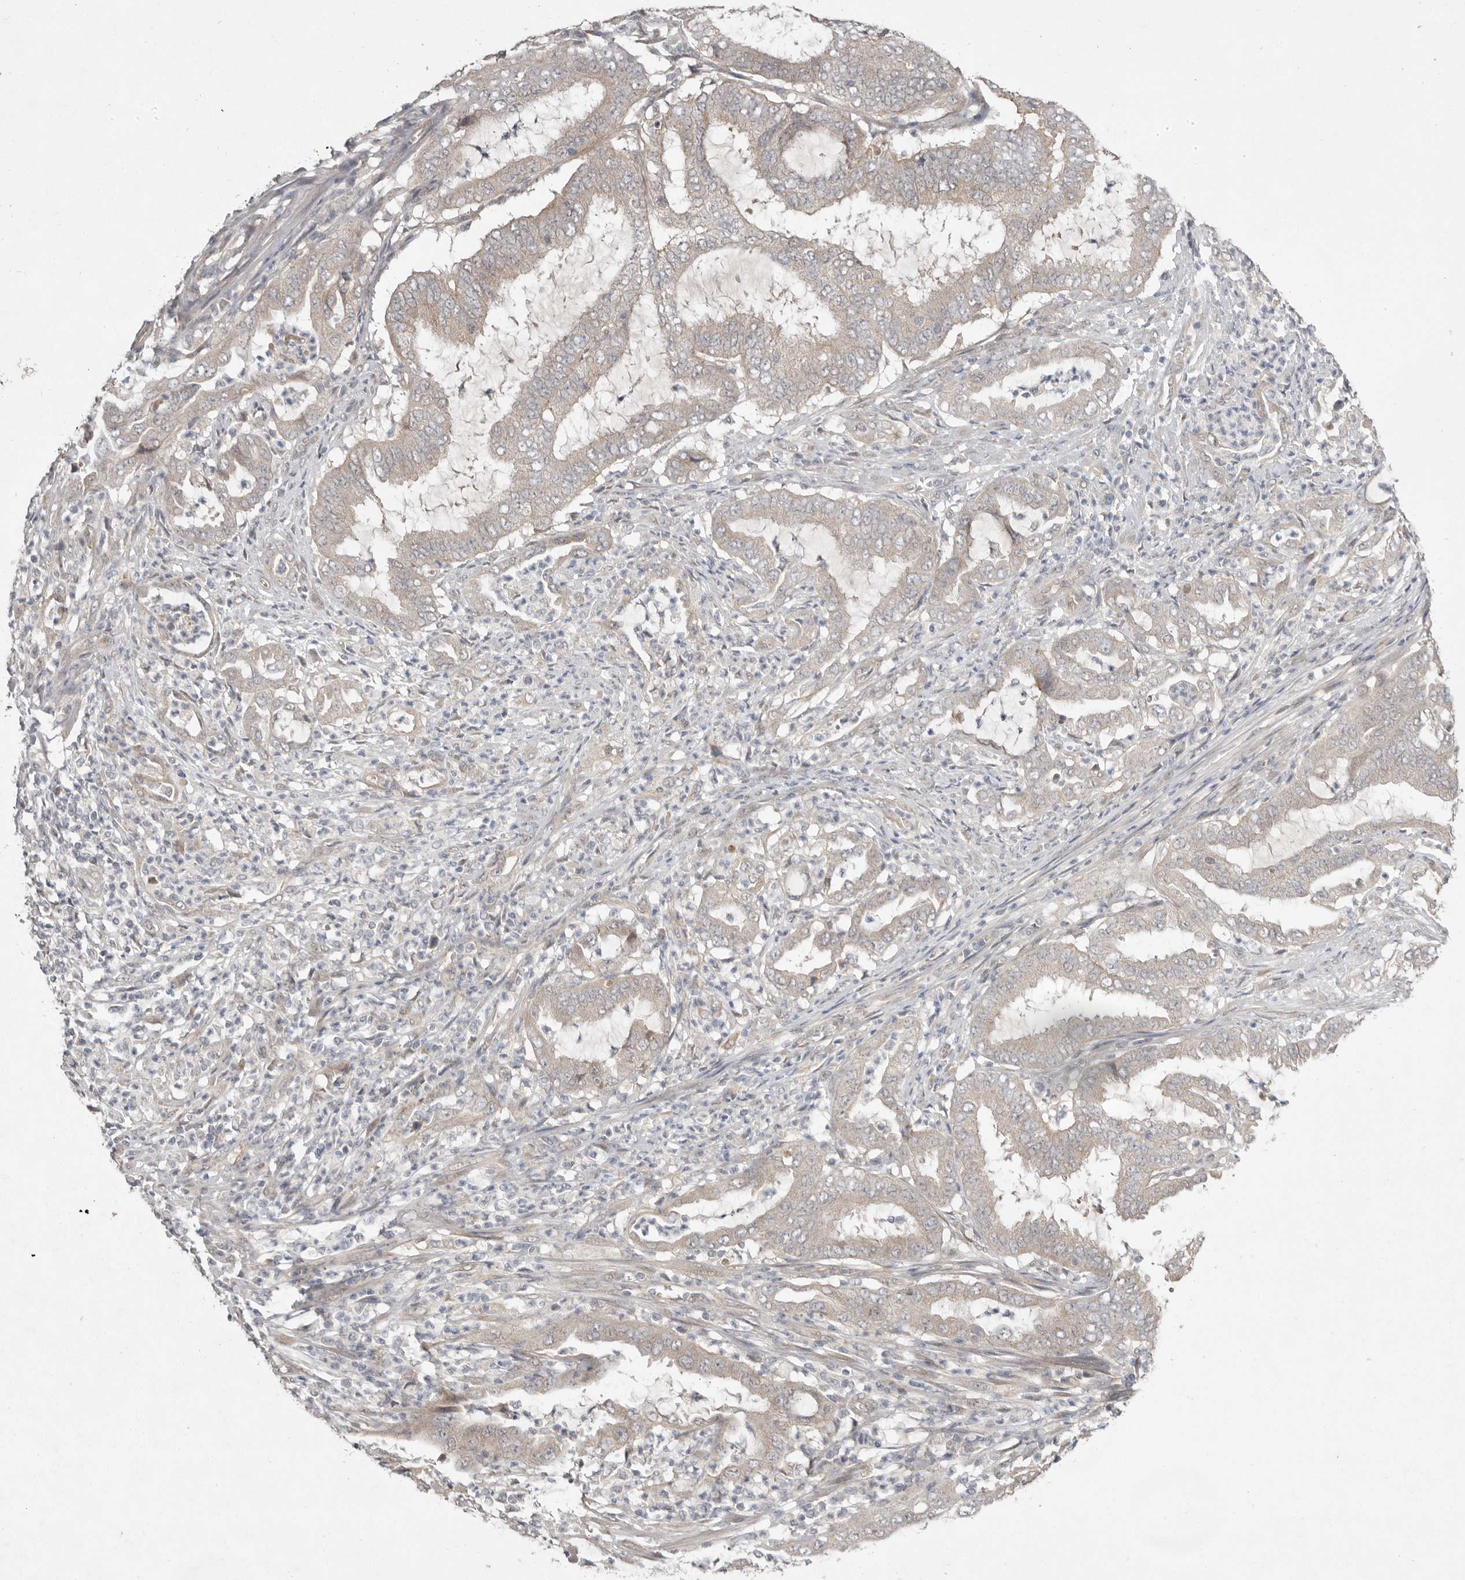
{"staining": {"intensity": "weak", "quantity": "<25%", "location": "cytoplasmic/membranous"}, "tissue": "endometrial cancer", "cell_type": "Tumor cells", "image_type": "cancer", "snomed": [{"axis": "morphology", "description": "Adenocarcinoma, NOS"}, {"axis": "topography", "description": "Endometrium"}], "caption": "Tumor cells are negative for brown protein staining in endometrial cancer.", "gene": "NSUN4", "patient": {"sex": "female", "age": 51}}